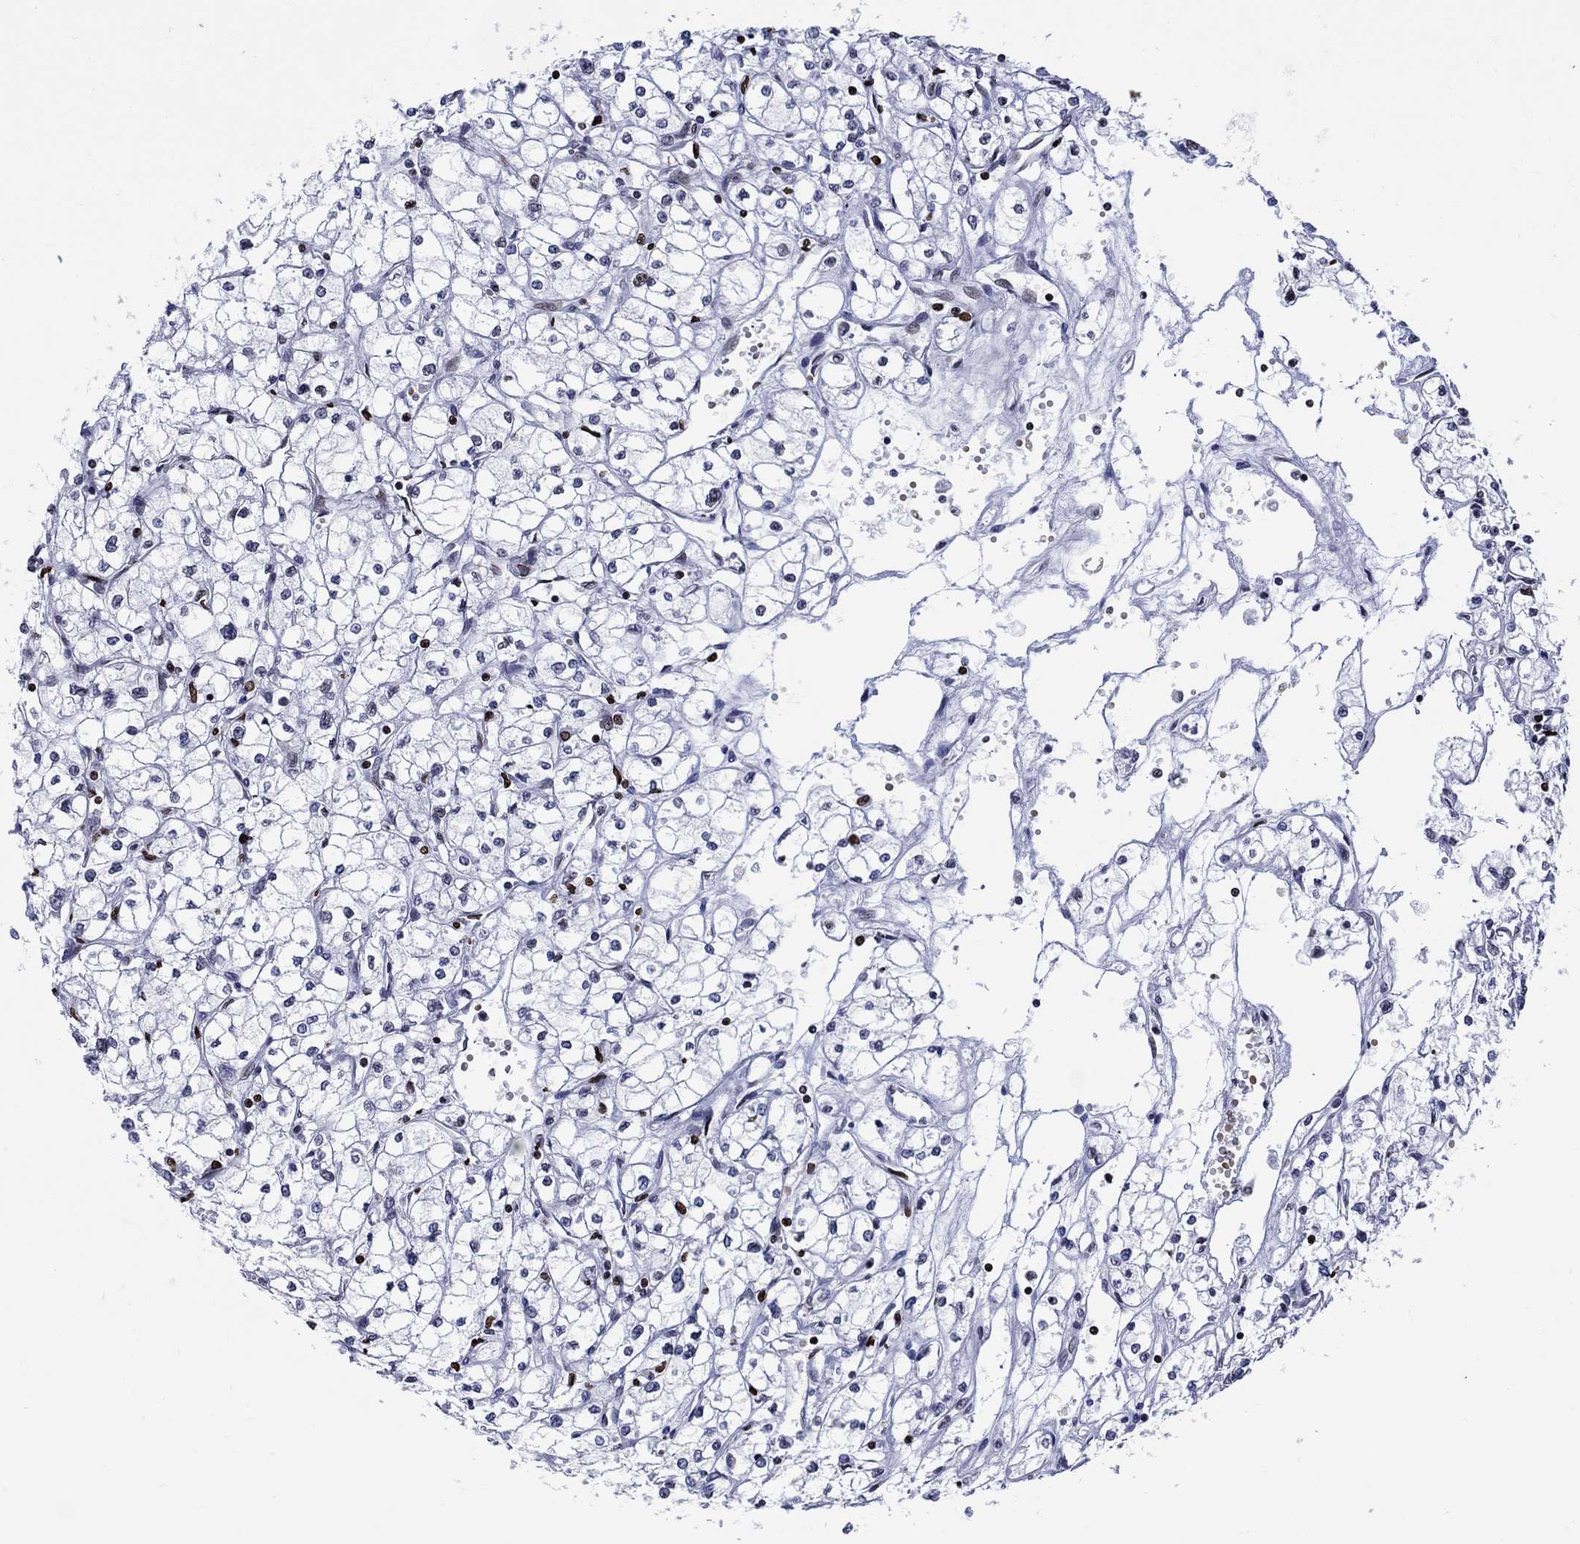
{"staining": {"intensity": "strong", "quantity": "<25%", "location": "nuclear"}, "tissue": "renal cancer", "cell_type": "Tumor cells", "image_type": "cancer", "snomed": [{"axis": "morphology", "description": "Adenocarcinoma, NOS"}, {"axis": "topography", "description": "Kidney"}], "caption": "Protein expression analysis of renal cancer shows strong nuclear staining in about <25% of tumor cells. (Stains: DAB (3,3'-diaminobenzidine) in brown, nuclei in blue, Microscopy: brightfield microscopy at high magnification).", "gene": "HMGA1", "patient": {"sex": "male", "age": 67}}